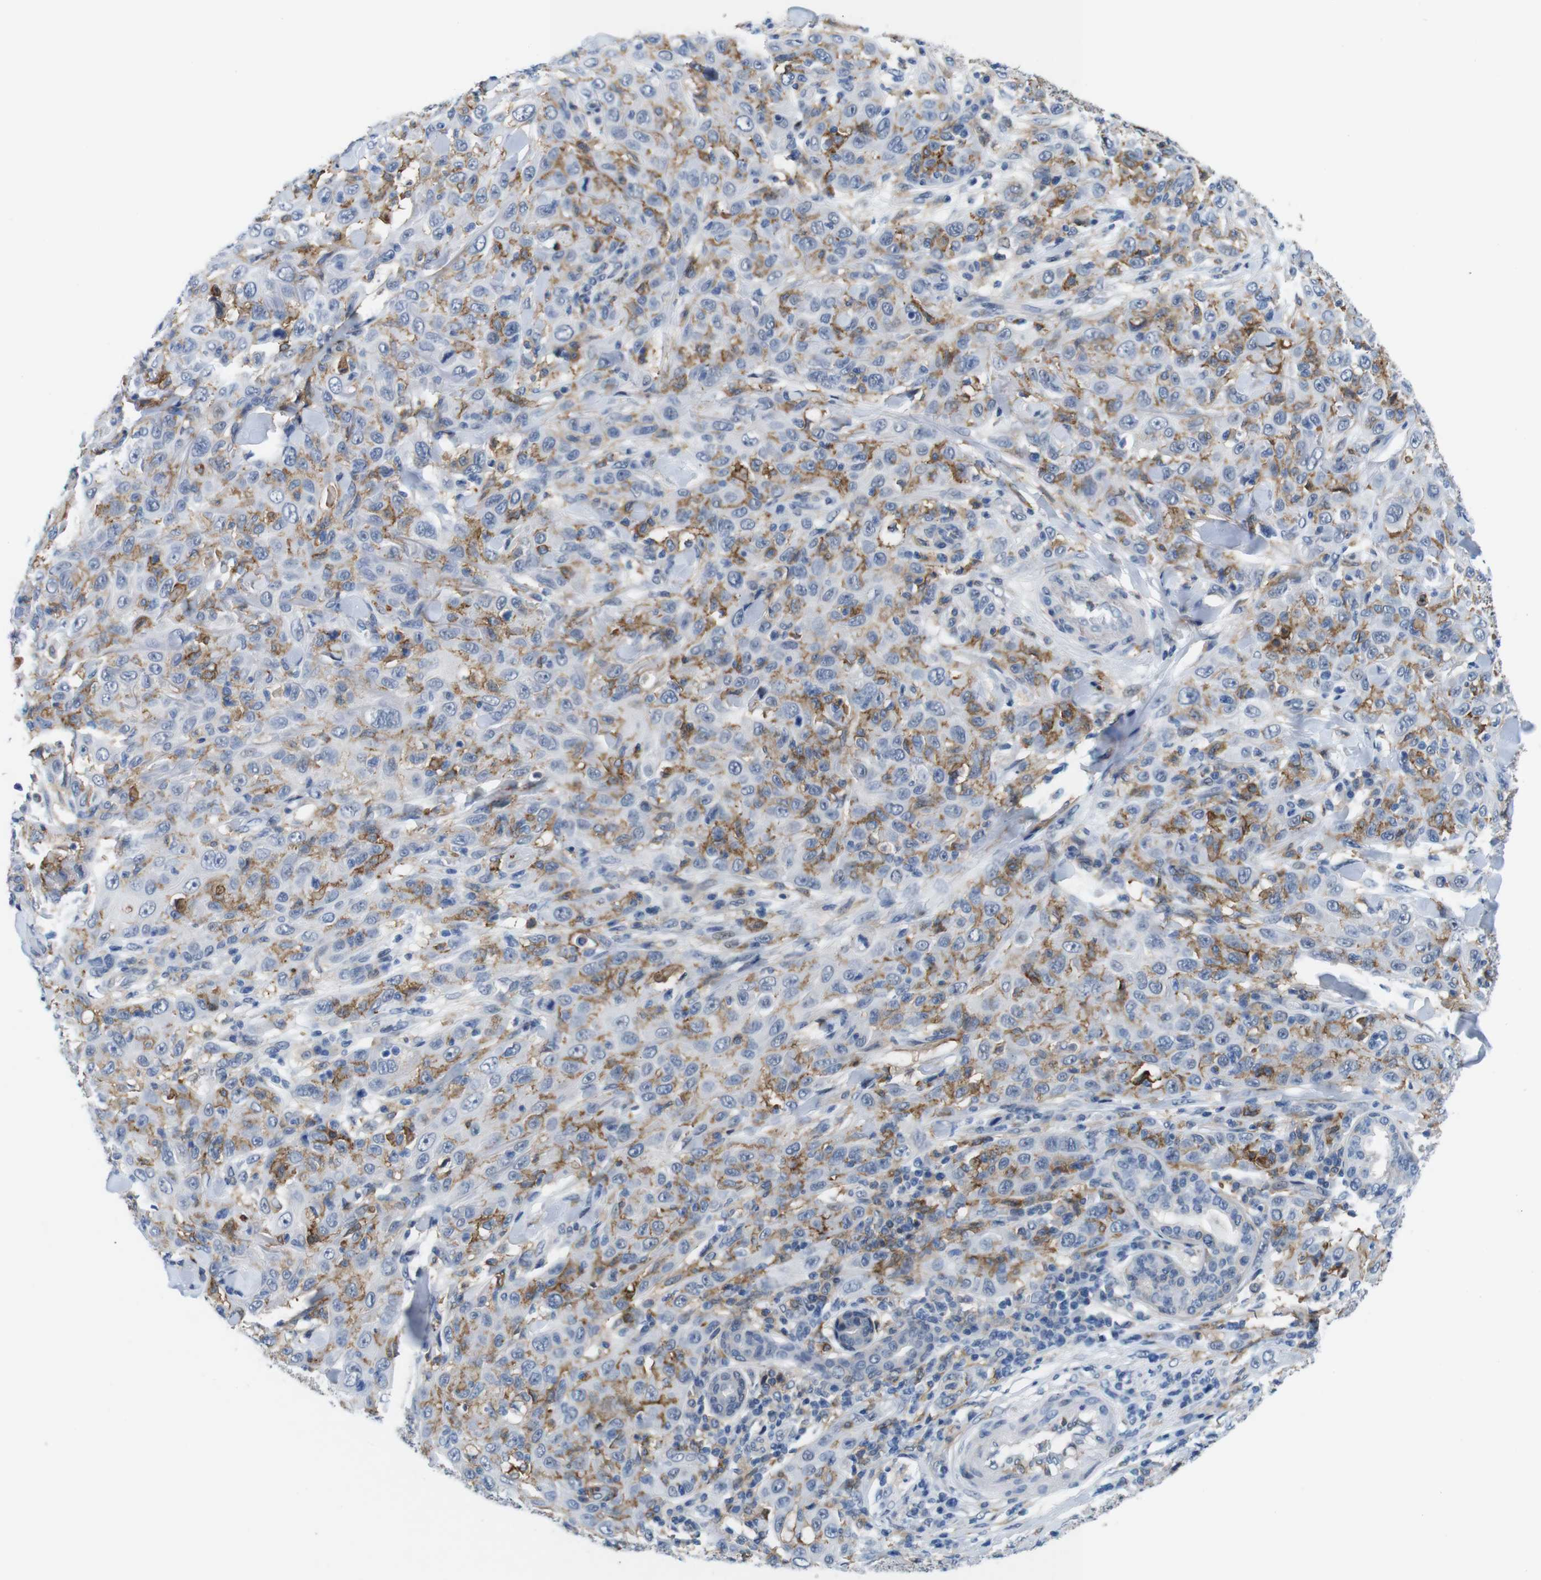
{"staining": {"intensity": "negative", "quantity": "none", "location": "none"}, "tissue": "skin cancer", "cell_type": "Tumor cells", "image_type": "cancer", "snomed": [{"axis": "morphology", "description": "Squamous cell carcinoma, NOS"}, {"axis": "topography", "description": "Skin"}], "caption": "Micrograph shows no protein positivity in tumor cells of skin cancer tissue.", "gene": "CD300C", "patient": {"sex": "female", "age": 88}}